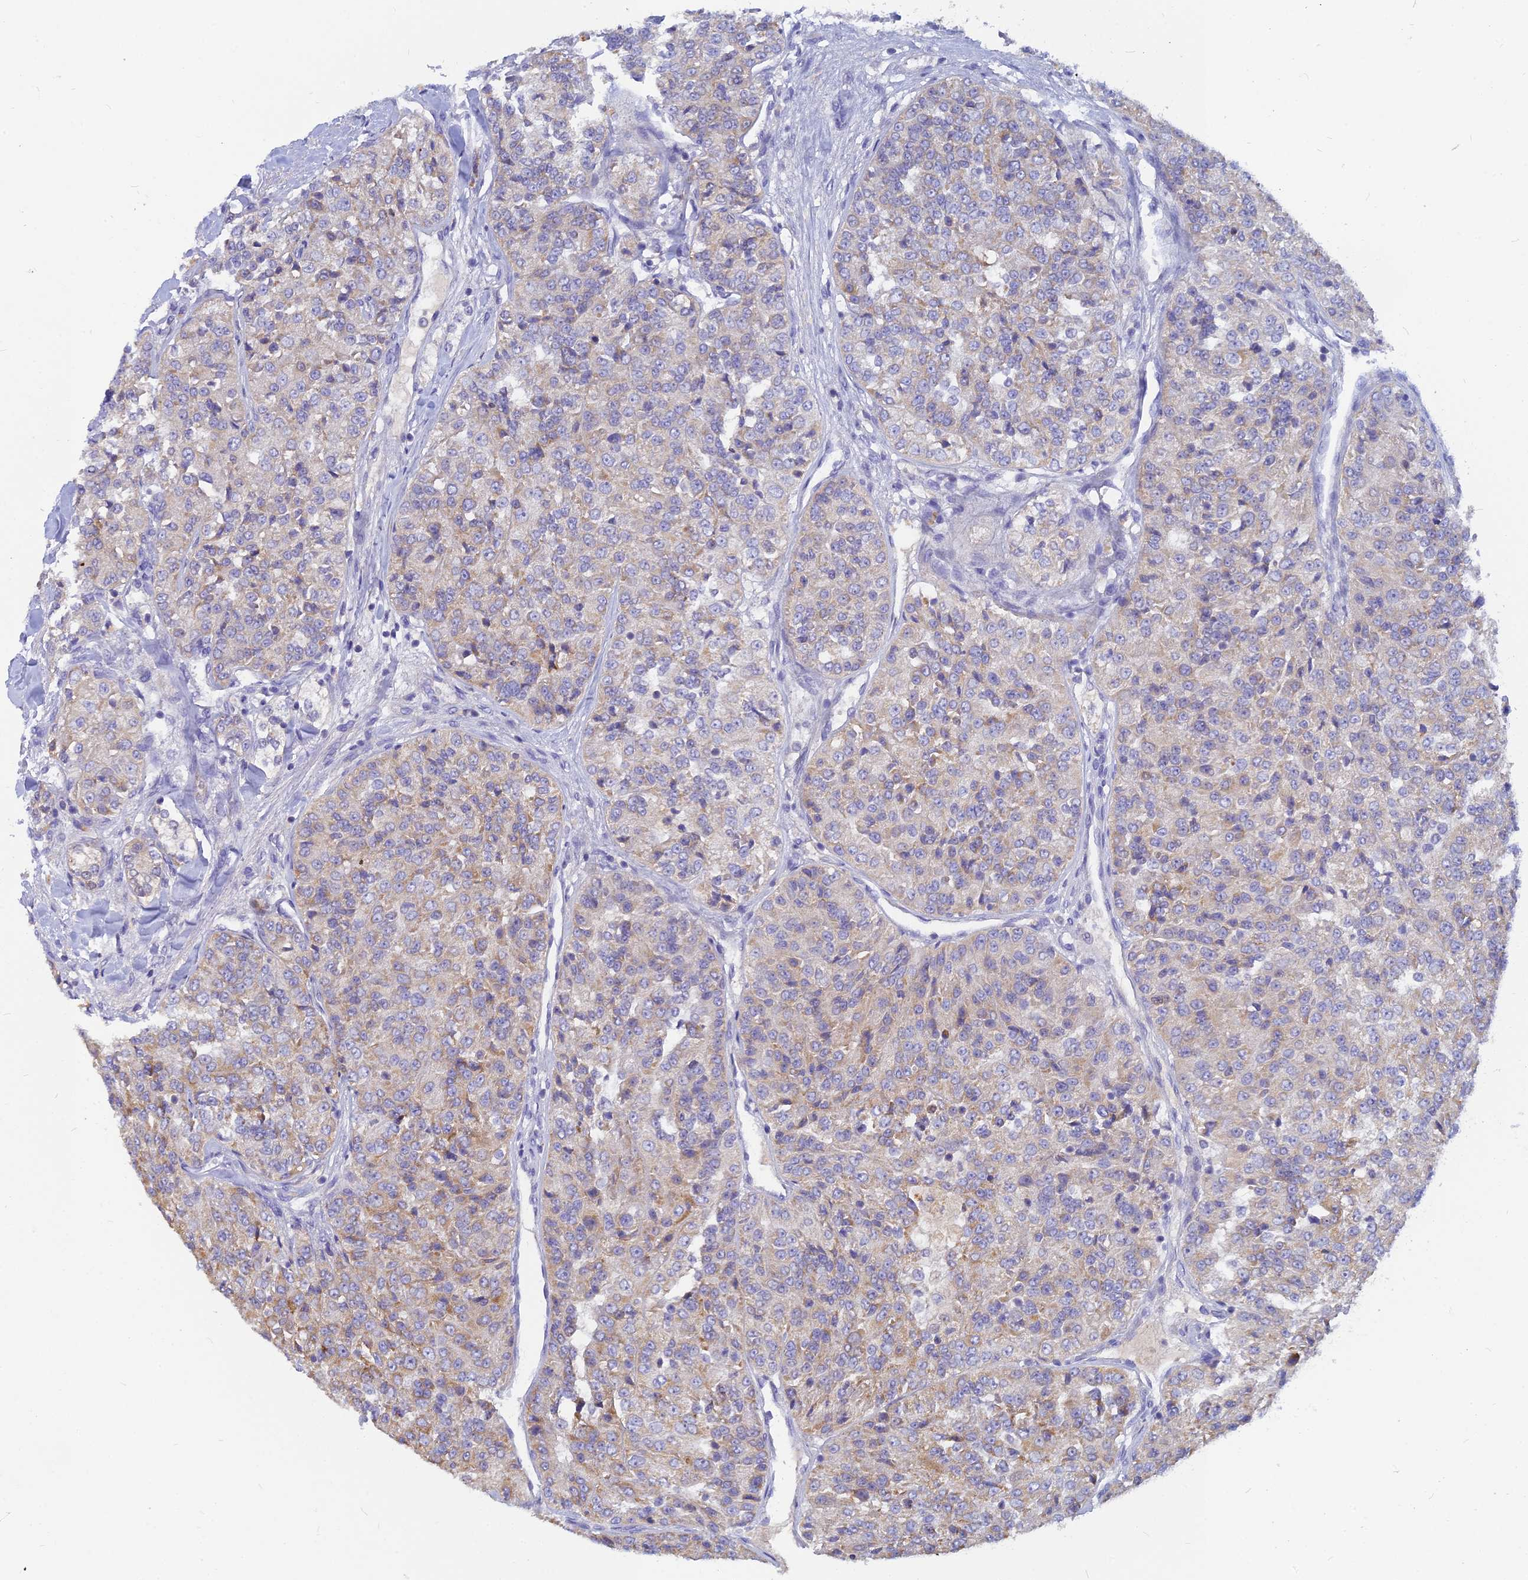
{"staining": {"intensity": "weak", "quantity": "<25%", "location": "cytoplasmic/membranous"}, "tissue": "renal cancer", "cell_type": "Tumor cells", "image_type": "cancer", "snomed": [{"axis": "morphology", "description": "Adenocarcinoma, NOS"}, {"axis": "topography", "description": "Kidney"}], "caption": "An image of human adenocarcinoma (renal) is negative for staining in tumor cells.", "gene": "CACNA1B", "patient": {"sex": "female", "age": 63}}